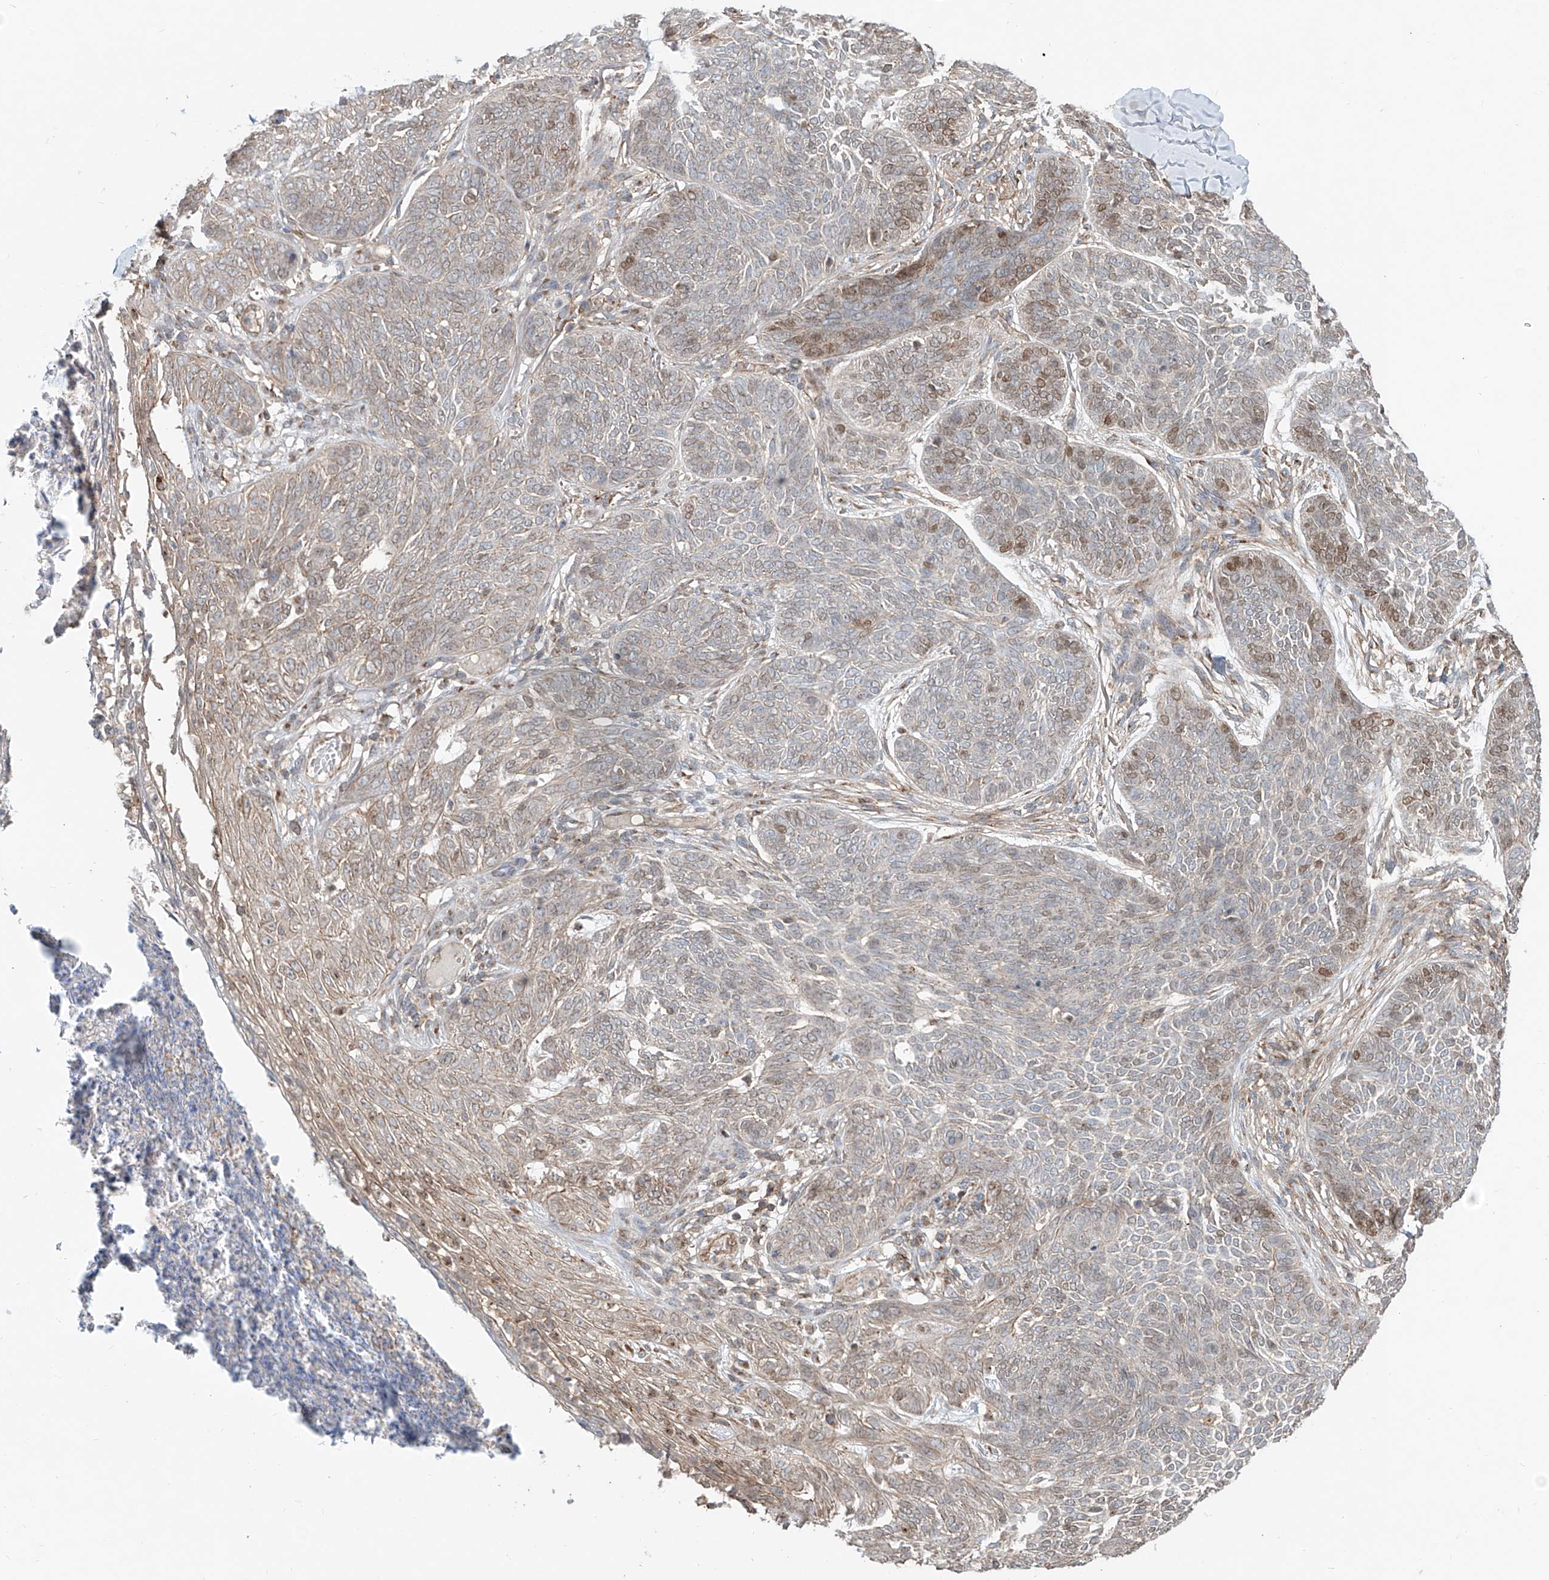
{"staining": {"intensity": "moderate", "quantity": "25%-75%", "location": "nuclear"}, "tissue": "skin cancer", "cell_type": "Tumor cells", "image_type": "cancer", "snomed": [{"axis": "morphology", "description": "Basal cell carcinoma"}, {"axis": "topography", "description": "Skin"}], "caption": "A brown stain highlights moderate nuclear expression of a protein in skin basal cell carcinoma tumor cells.", "gene": "CUX1", "patient": {"sex": "male", "age": 85}}